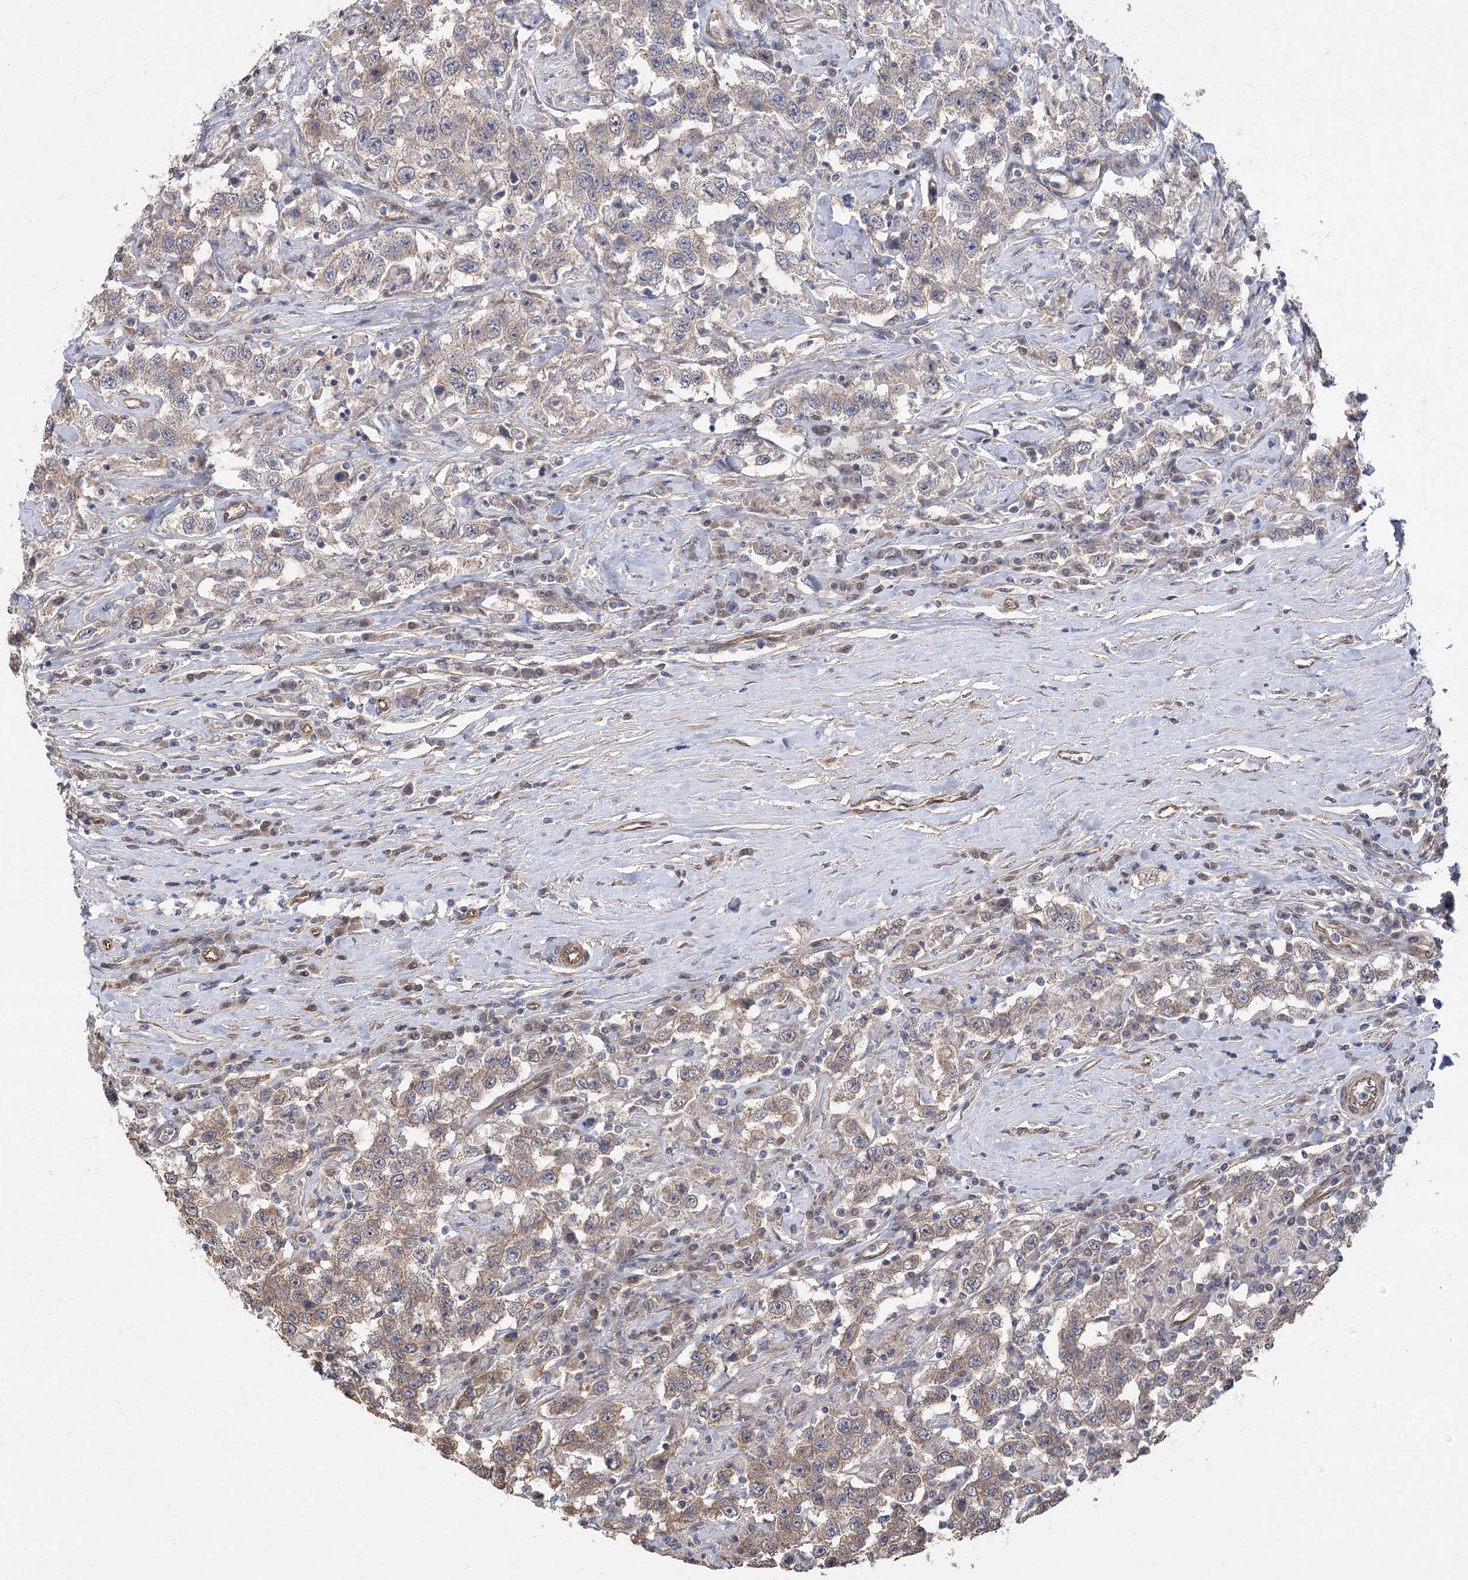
{"staining": {"intensity": "weak", "quantity": "25%-75%", "location": "cytoplasmic/membranous"}, "tissue": "testis cancer", "cell_type": "Tumor cells", "image_type": "cancer", "snomed": [{"axis": "morphology", "description": "Seminoma, NOS"}, {"axis": "topography", "description": "Testis"}], "caption": "Immunohistochemistry of seminoma (testis) shows low levels of weak cytoplasmic/membranous staining in approximately 25%-75% of tumor cells.", "gene": "RWDD4", "patient": {"sex": "male", "age": 41}}